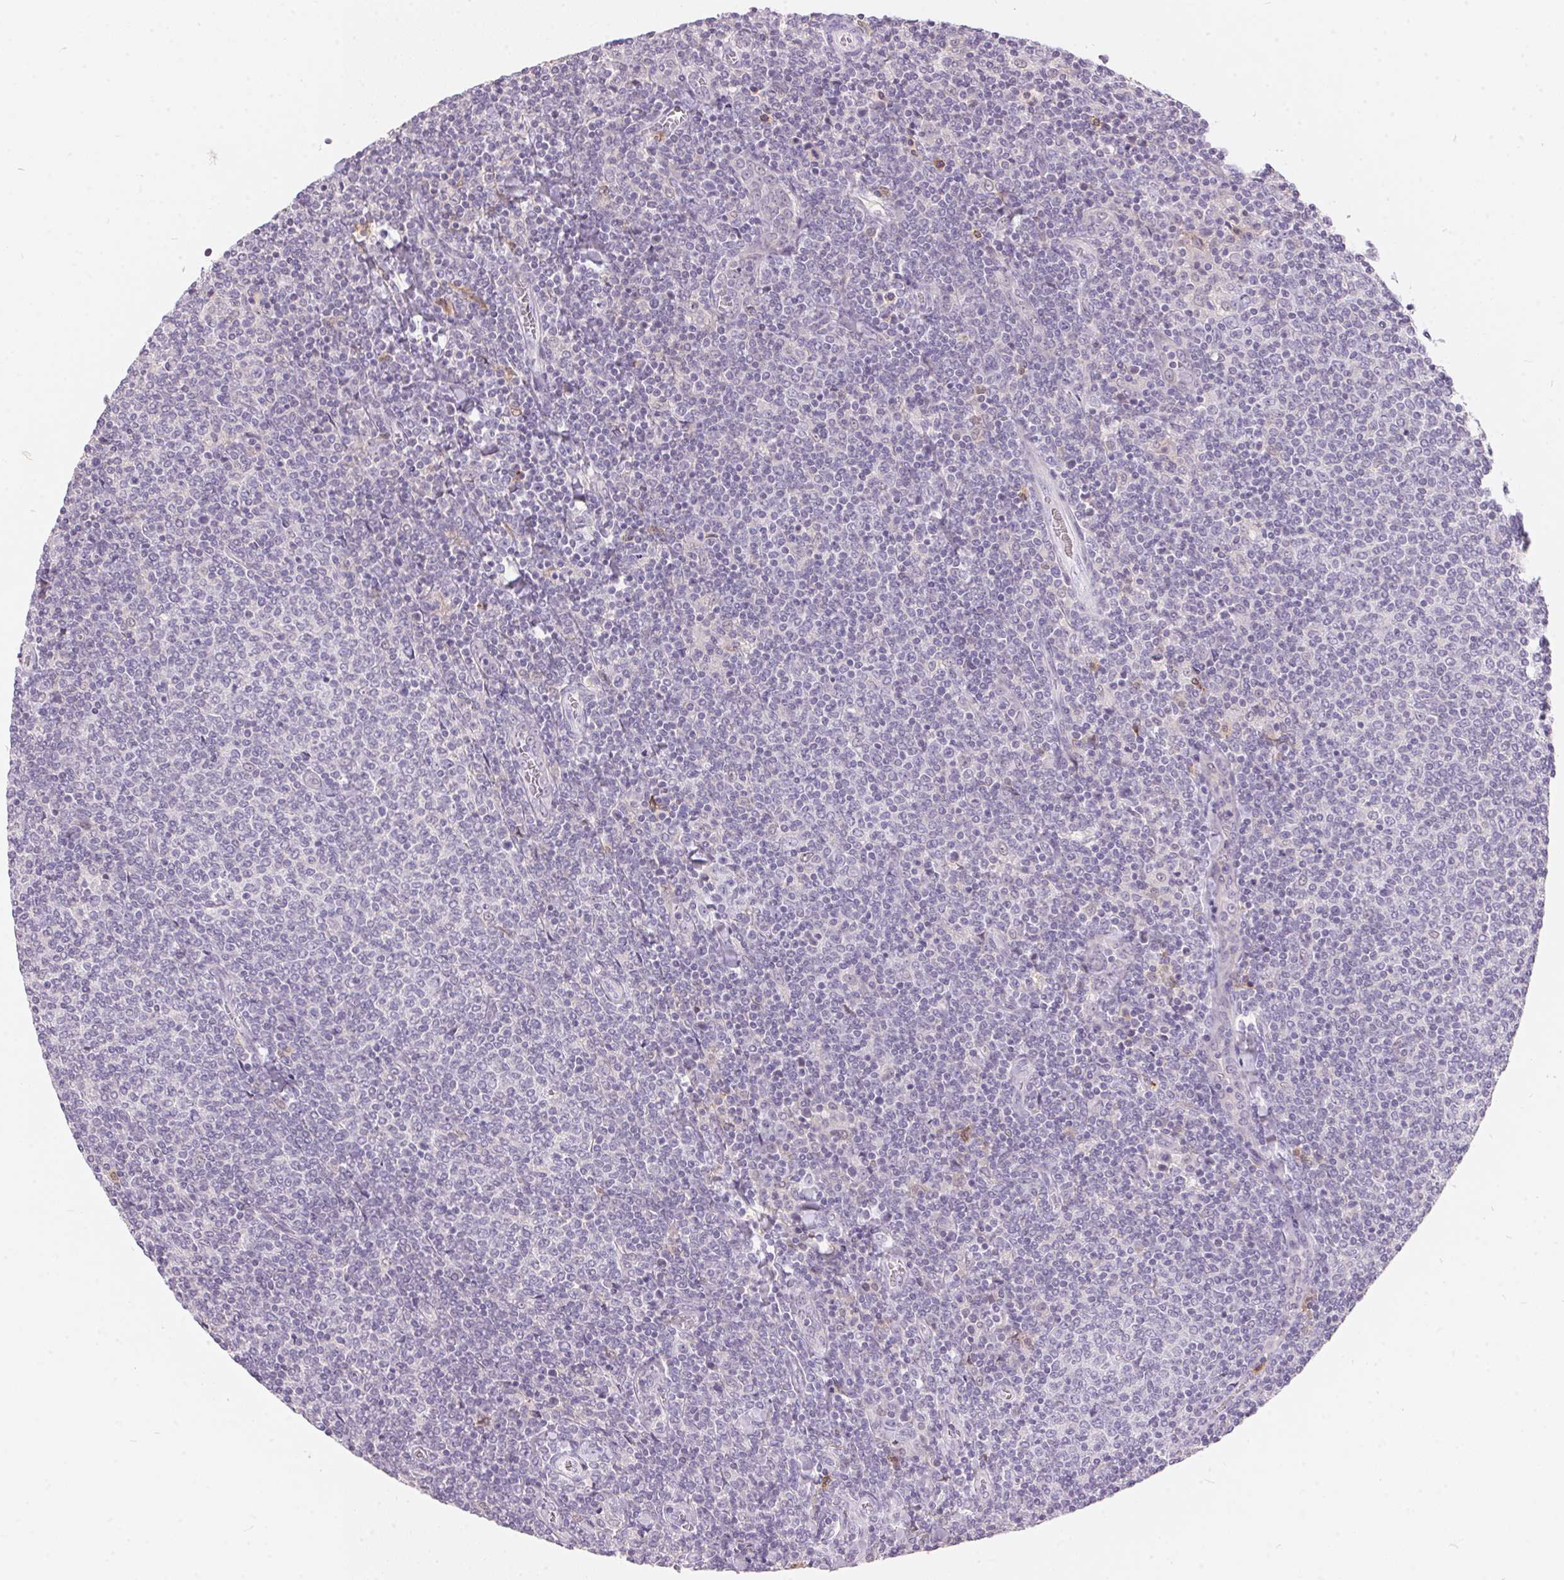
{"staining": {"intensity": "negative", "quantity": "none", "location": "none"}, "tissue": "lymphoma", "cell_type": "Tumor cells", "image_type": "cancer", "snomed": [{"axis": "morphology", "description": "Malignant lymphoma, non-Hodgkin's type, Low grade"}, {"axis": "topography", "description": "Lymph node"}], "caption": "Tumor cells are negative for brown protein staining in low-grade malignant lymphoma, non-Hodgkin's type. (IHC, brightfield microscopy, high magnification).", "gene": "SERPINB1", "patient": {"sex": "male", "age": 52}}